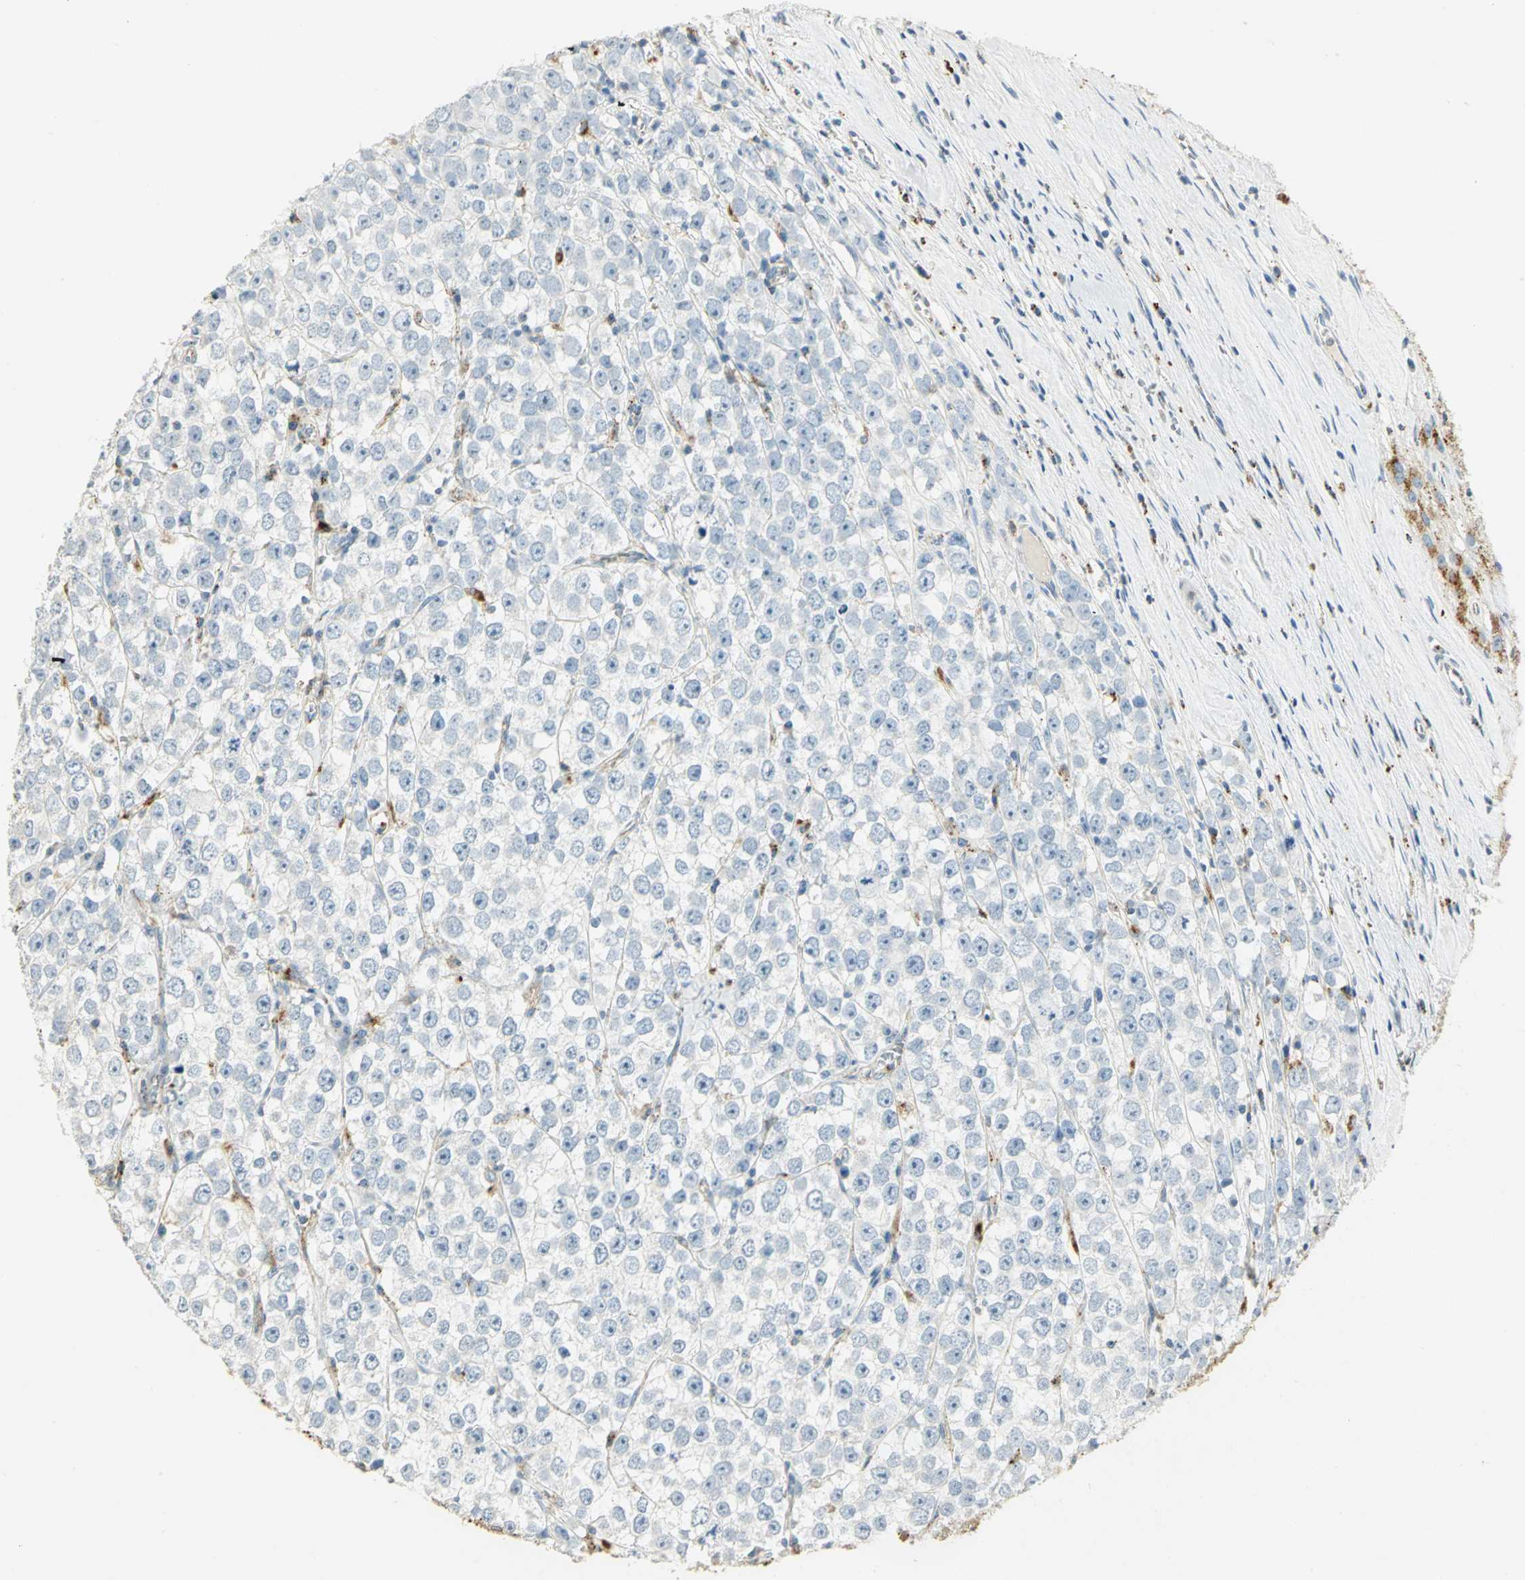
{"staining": {"intensity": "negative", "quantity": "none", "location": "none"}, "tissue": "testis cancer", "cell_type": "Tumor cells", "image_type": "cancer", "snomed": [{"axis": "morphology", "description": "Seminoma, NOS"}, {"axis": "morphology", "description": "Carcinoma, Embryonal, NOS"}, {"axis": "topography", "description": "Testis"}], "caption": "Tumor cells are negative for protein expression in human embryonal carcinoma (testis).", "gene": "ARSA", "patient": {"sex": "male", "age": 52}}